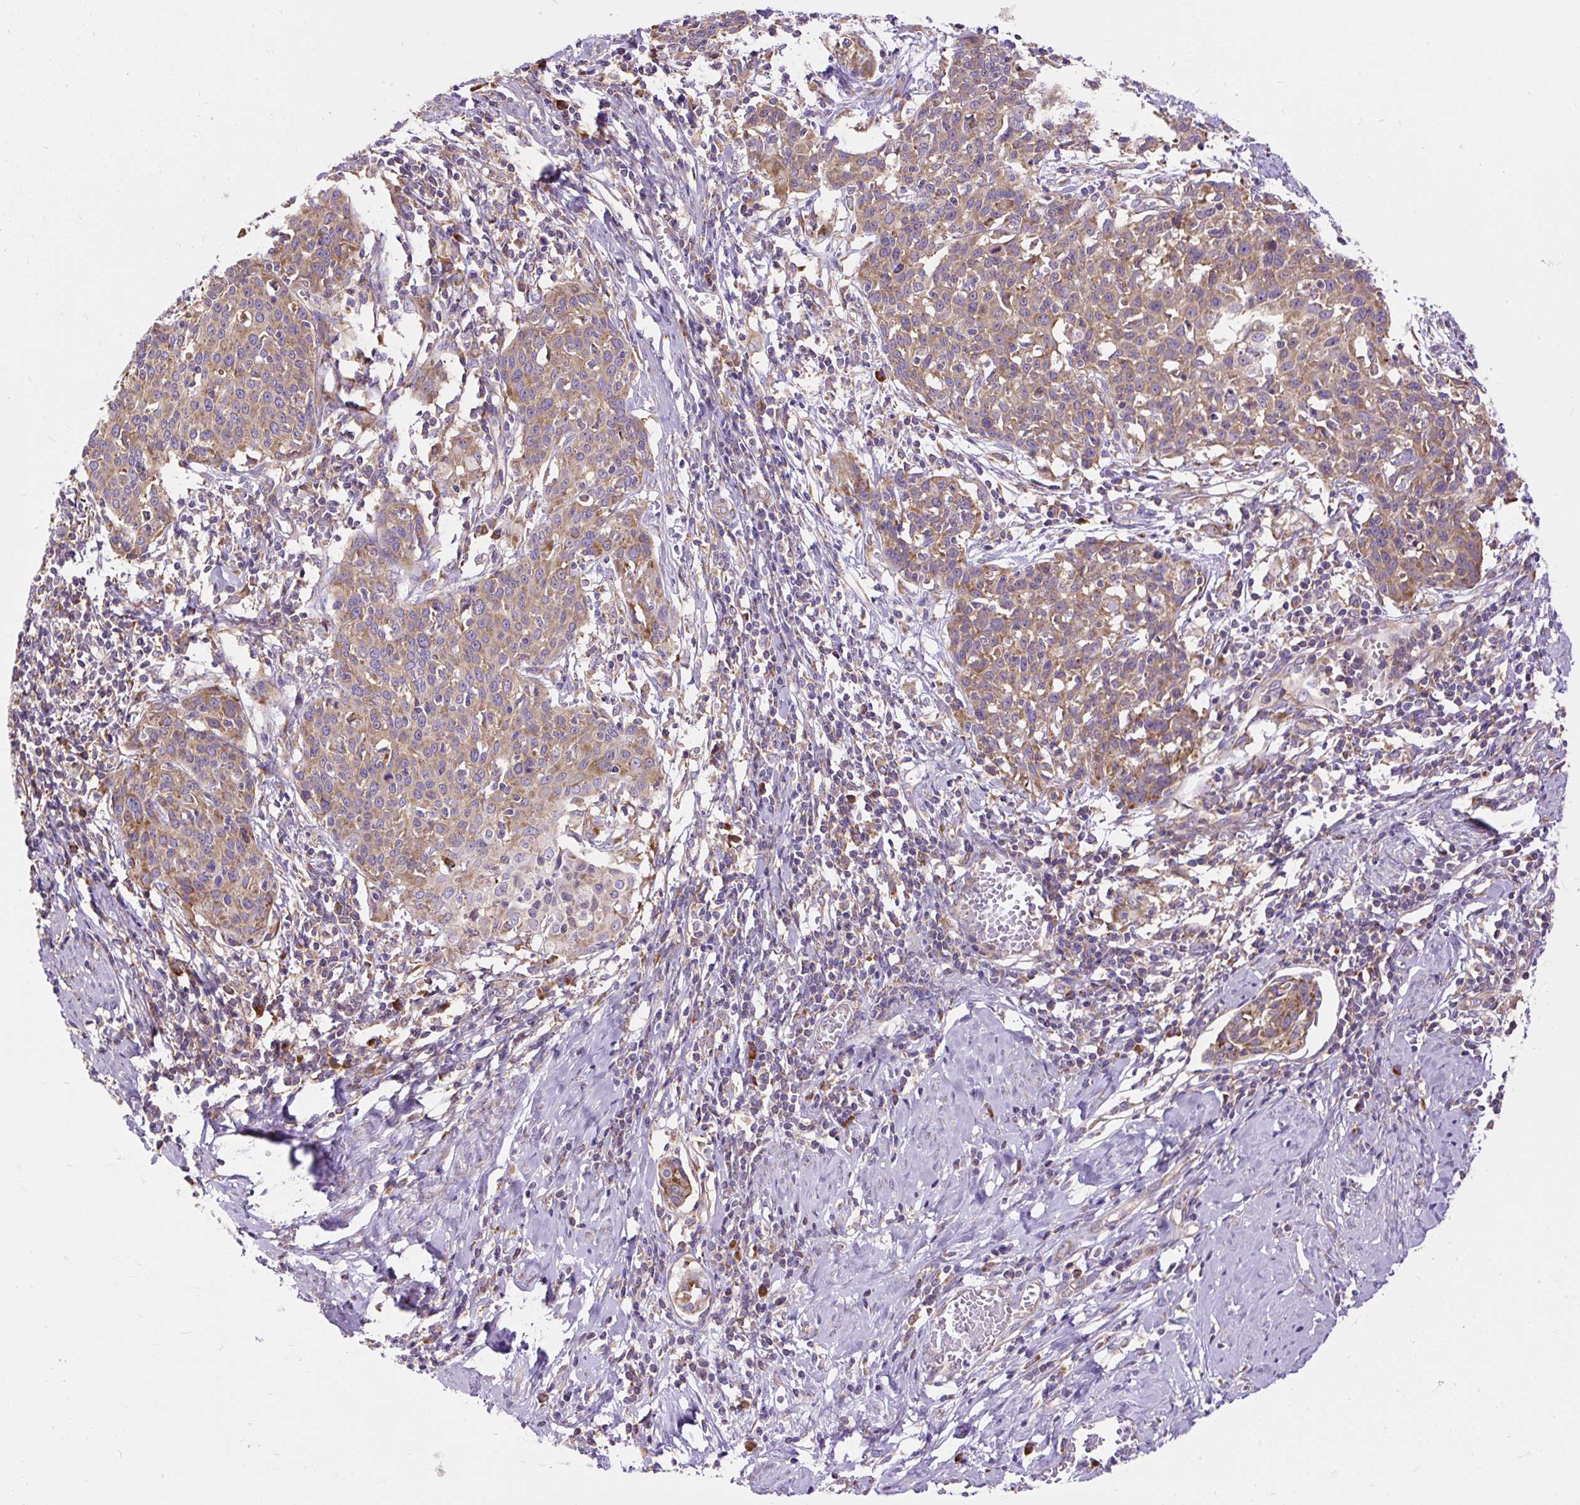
{"staining": {"intensity": "moderate", "quantity": ">75%", "location": "cytoplasmic/membranous"}, "tissue": "cervical cancer", "cell_type": "Tumor cells", "image_type": "cancer", "snomed": [{"axis": "morphology", "description": "Squamous cell carcinoma, NOS"}, {"axis": "topography", "description": "Cervix"}], "caption": "Immunohistochemical staining of cervical squamous cell carcinoma shows moderate cytoplasmic/membranous protein staining in about >75% of tumor cells.", "gene": "RPS5", "patient": {"sex": "female", "age": 38}}